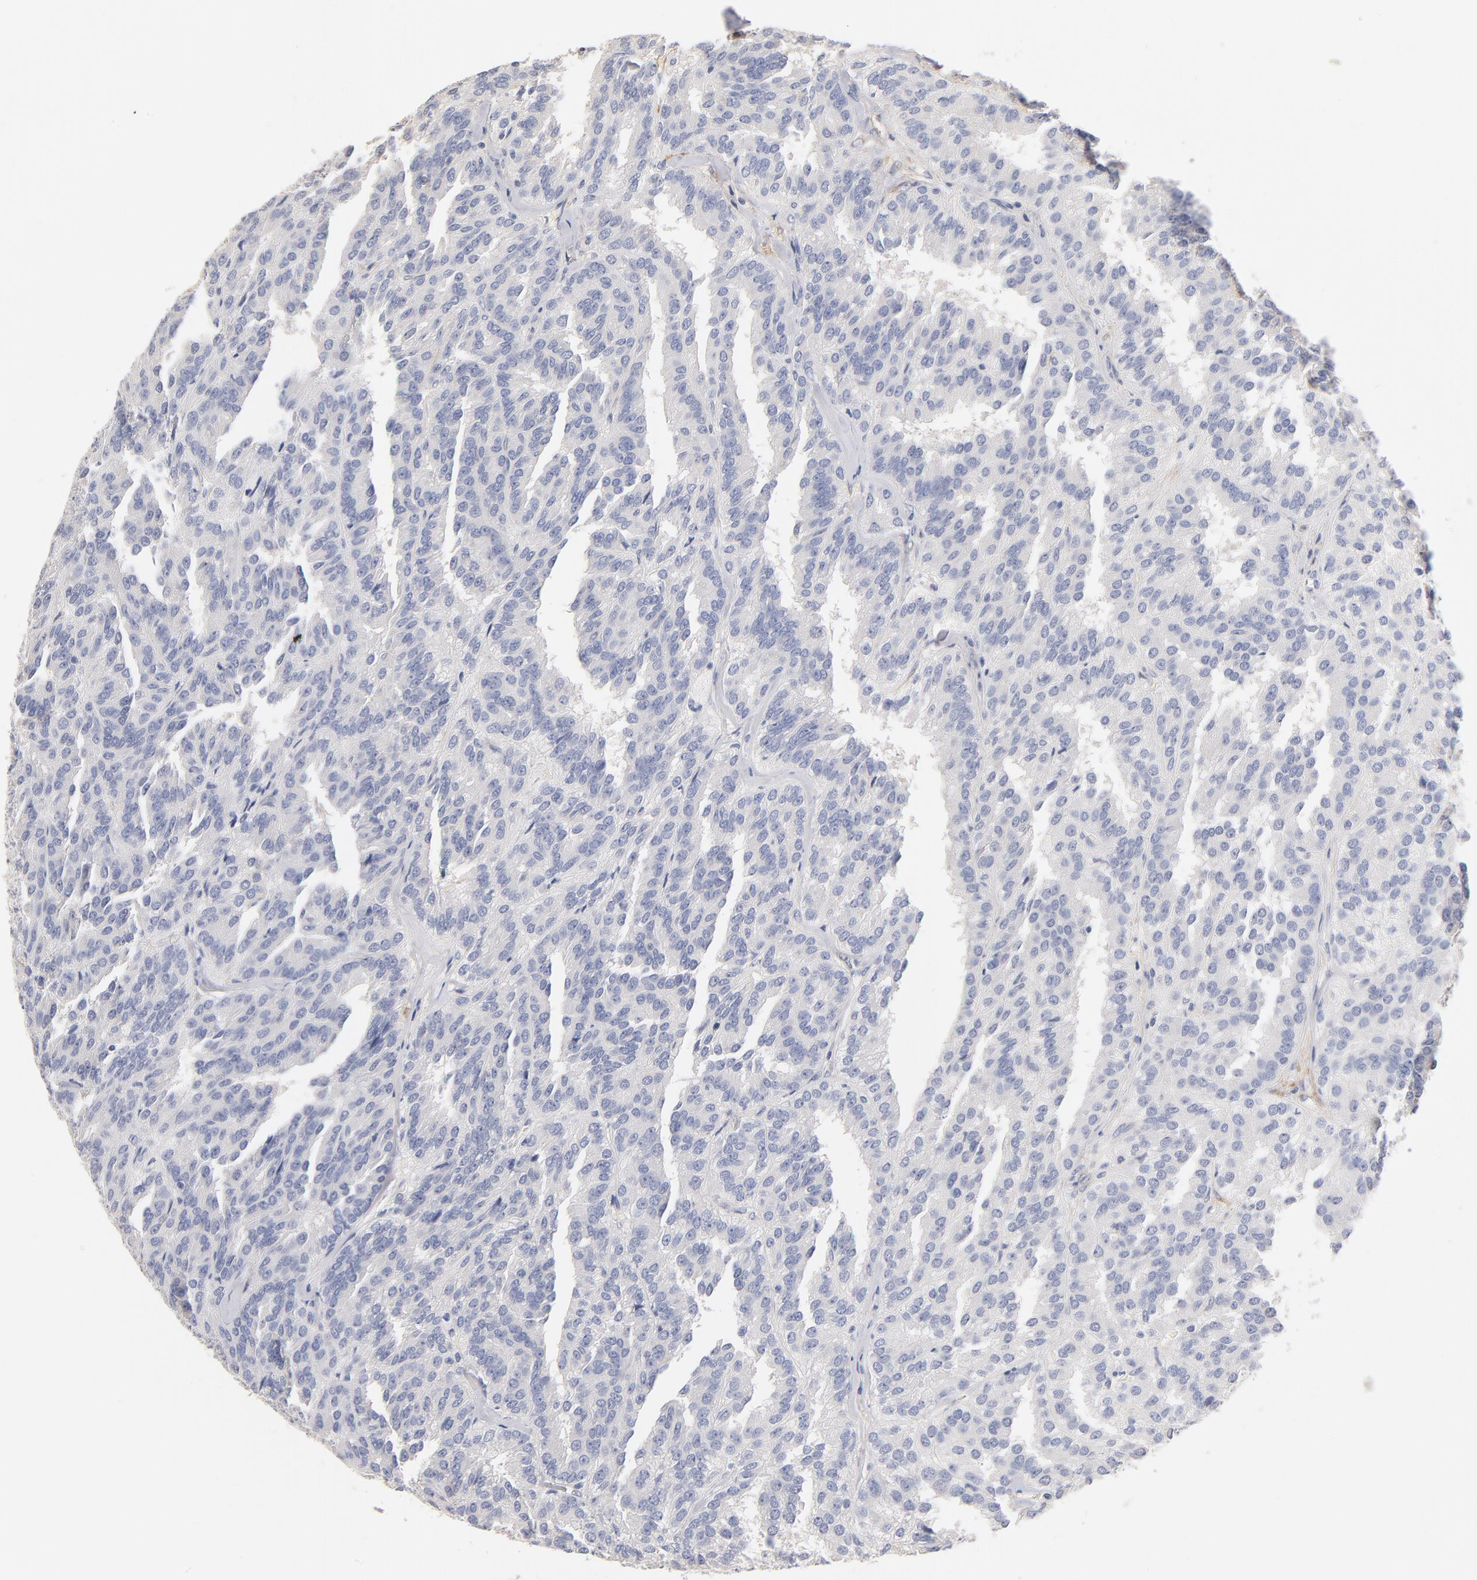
{"staining": {"intensity": "negative", "quantity": "none", "location": "none"}, "tissue": "renal cancer", "cell_type": "Tumor cells", "image_type": "cancer", "snomed": [{"axis": "morphology", "description": "Adenocarcinoma, NOS"}, {"axis": "topography", "description": "Kidney"}], "caption": "Immunohistochemistry photomicrograph of human renal adenocarcinoma stained for a protein (brown), which displays no expression in tumor cells.", "gene": "ITGA8", "patient": {"sex": "male", "age": 46}}